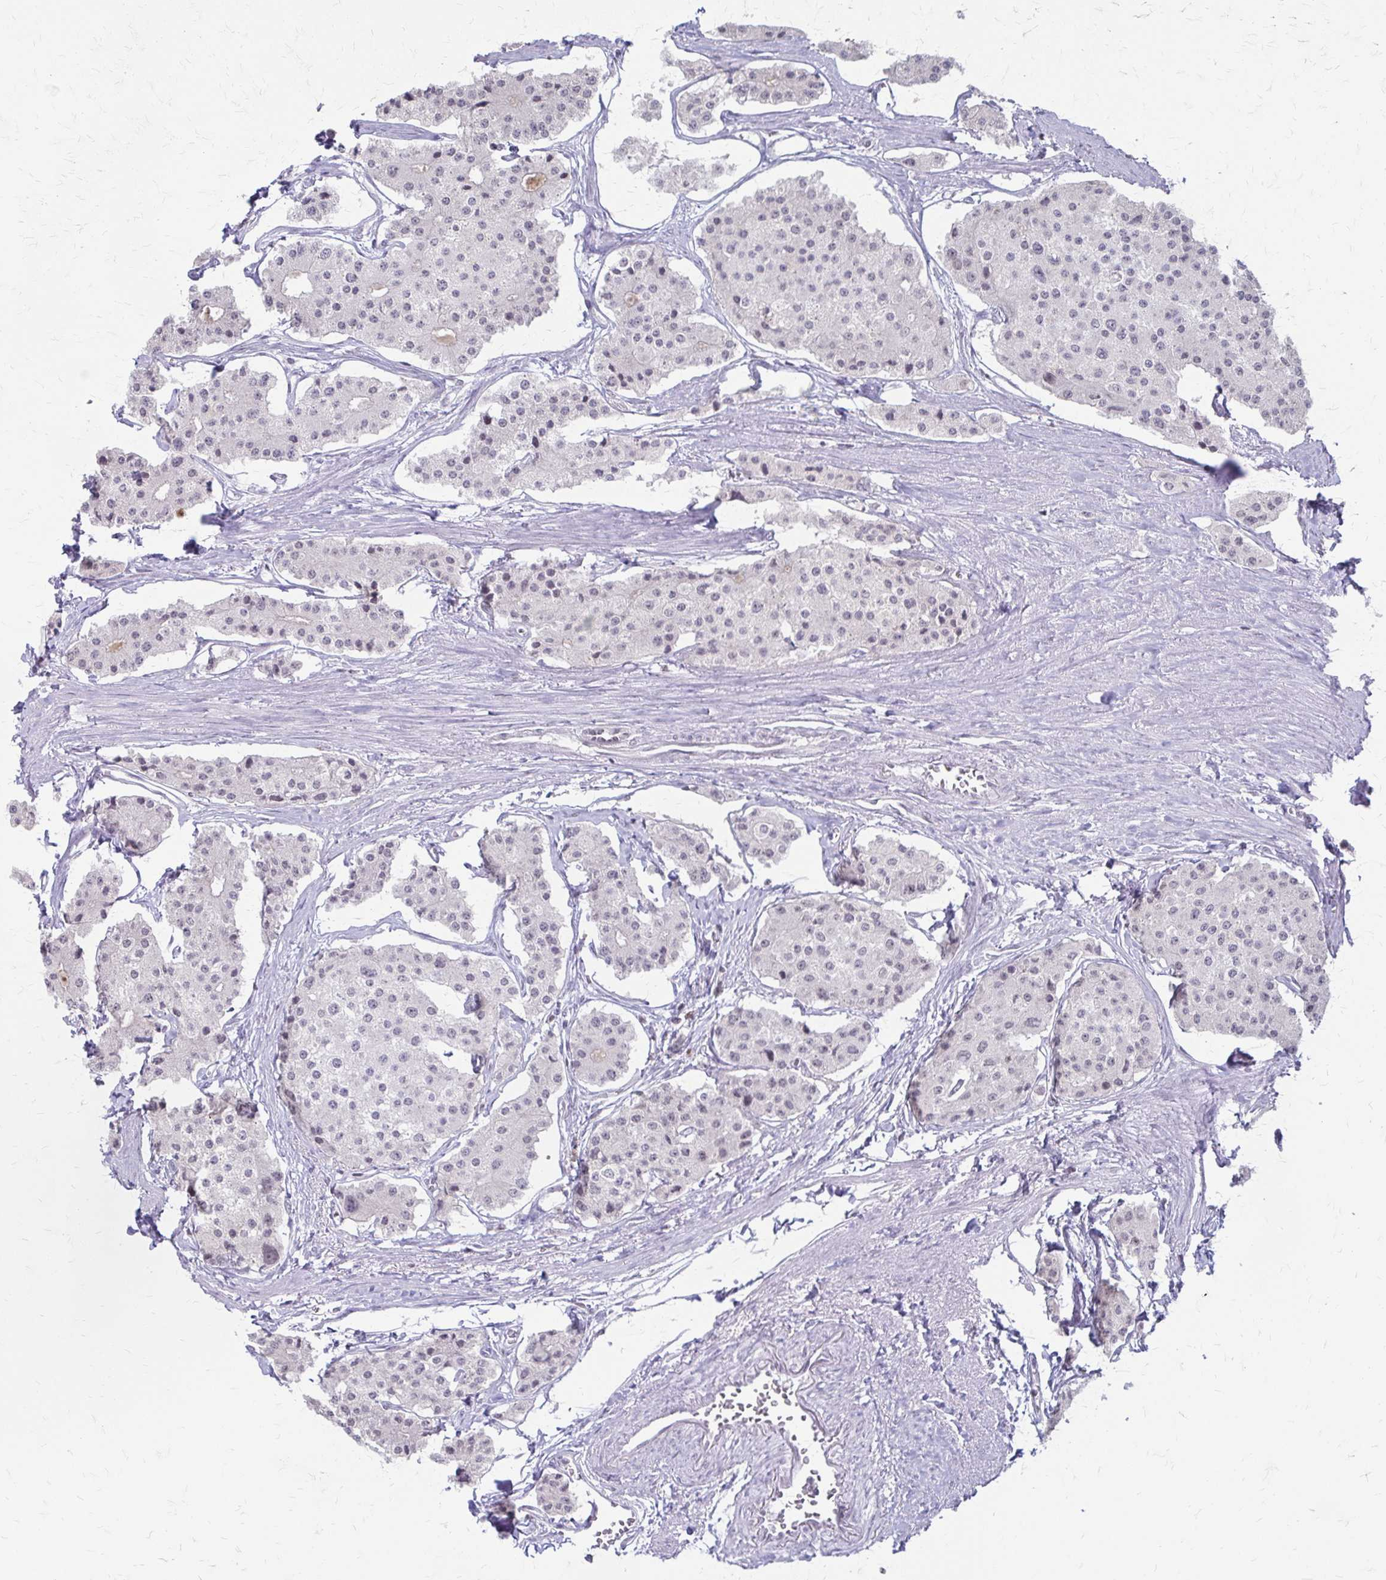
{"staining": {"intensity": "negative", "quantity": "none", "location": "none"}, "tissue": "carcinoid", "cell_type": "Tumor cells", "image_type": "cancer", "snomed": [{"axis": "morphology", "description": "Carcinoid, malignant, NOS"}, {"axis": "topography", "description": "Small intestine"}], "caption": "Carcinoid was stained to show a protein in brown. There is no significant positivity in tumor cells.", "gene": "EED", "patient": {"sex": "female", "age": 65}}